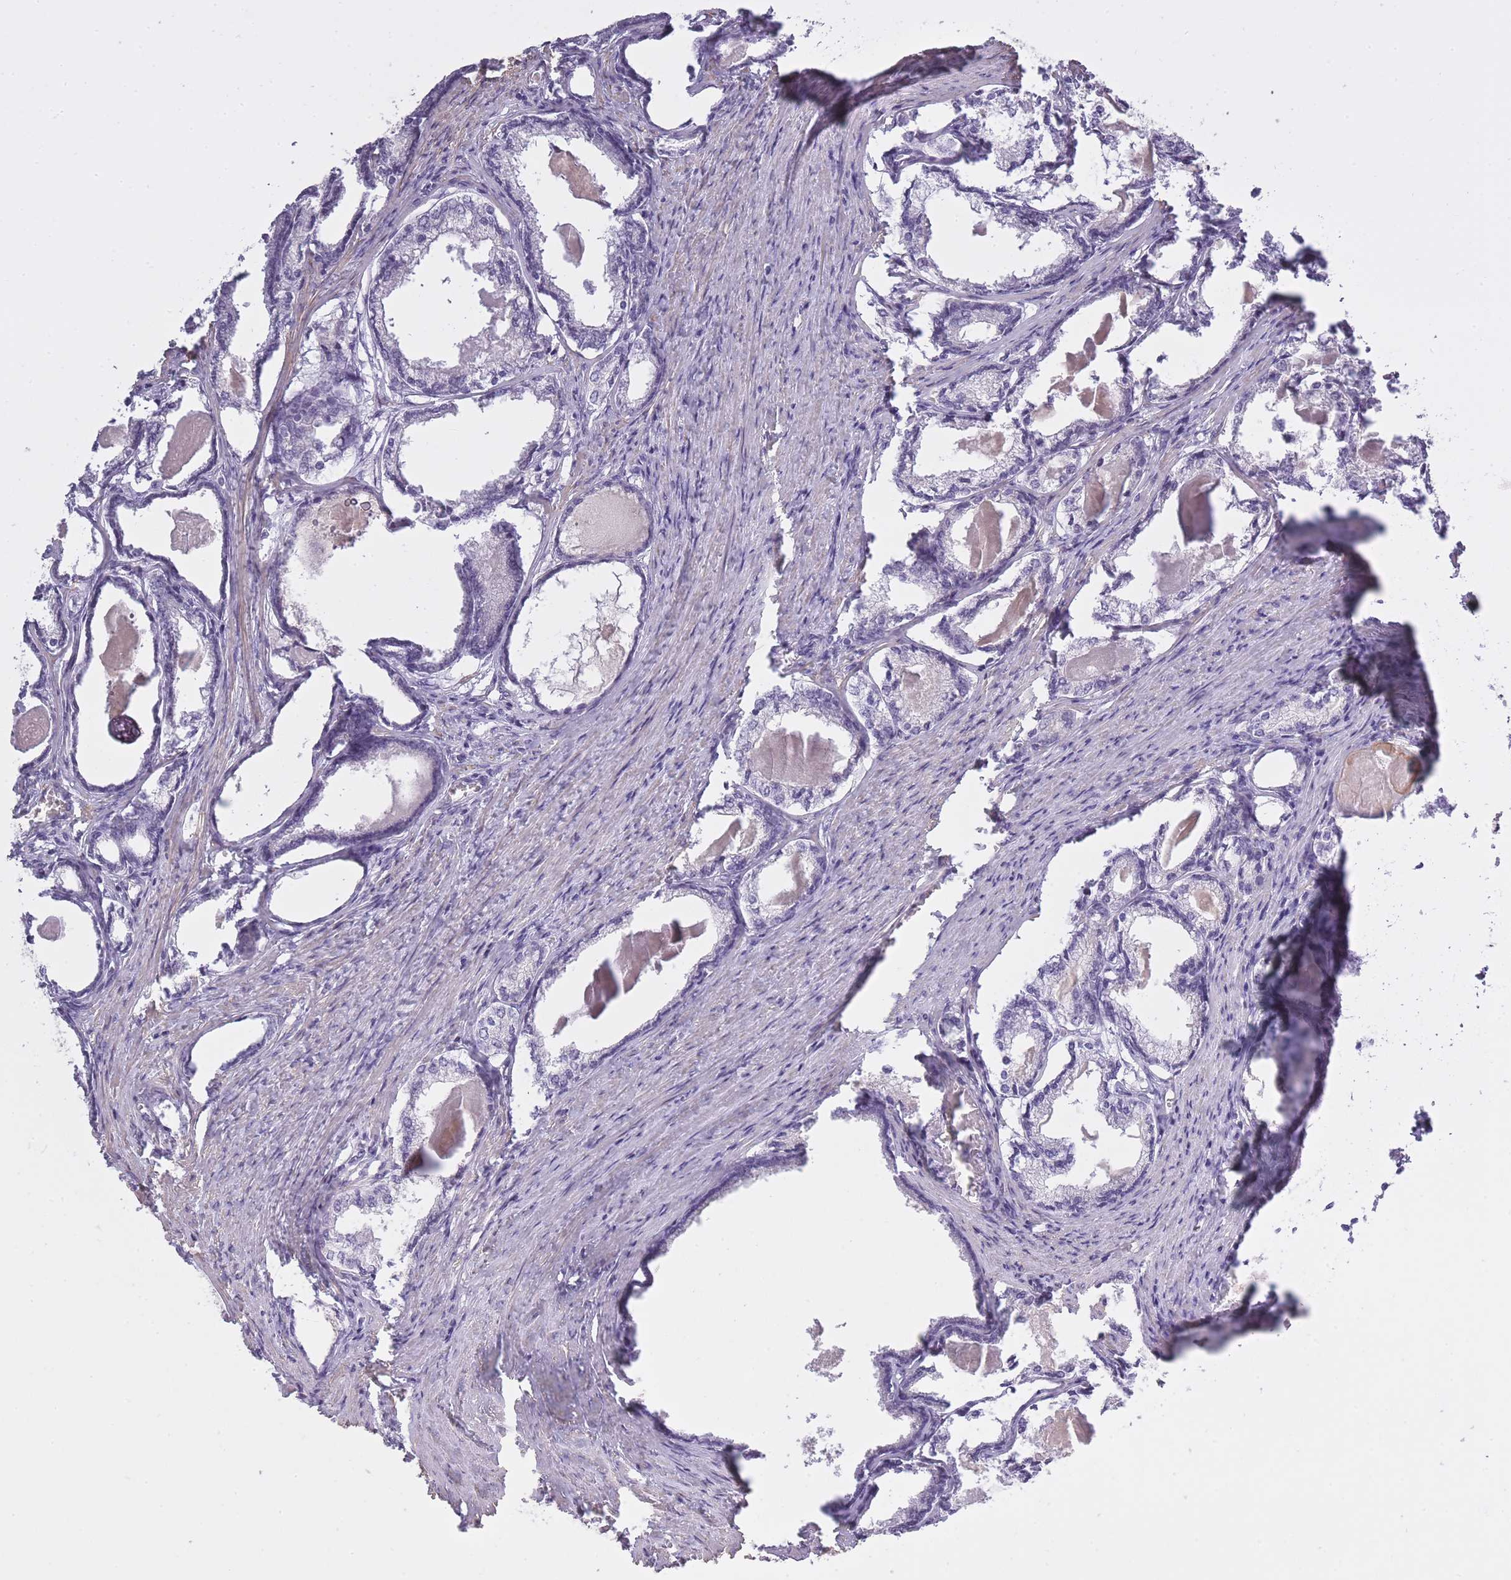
{"staining": {"intensity": "negative", "quantity": "none", "location": "none"}, "tissue": "prostate cancer", "cell_type": "Tumor cells", "image_type": "cancer", "snomed": [{"axis": "morphology", "description": "Adenocarcinoma, High grade"}, {"axis": "topography", "description": "Prostate"}], "caption": "IHC histopathology image of neoplastic tissue: prostate high-grade adenocarcinoma stained with DAB shows no significant protein positivity in tumor cells. Brightfield microscopy of immunohistochemistry stained with DAB (3,3'-diaminobenzidine) (brown) and hematoxylin (blue), captured at high magnification.", "gene": "SLC8A2", "patient": {"sex": "male", "age": 69}}